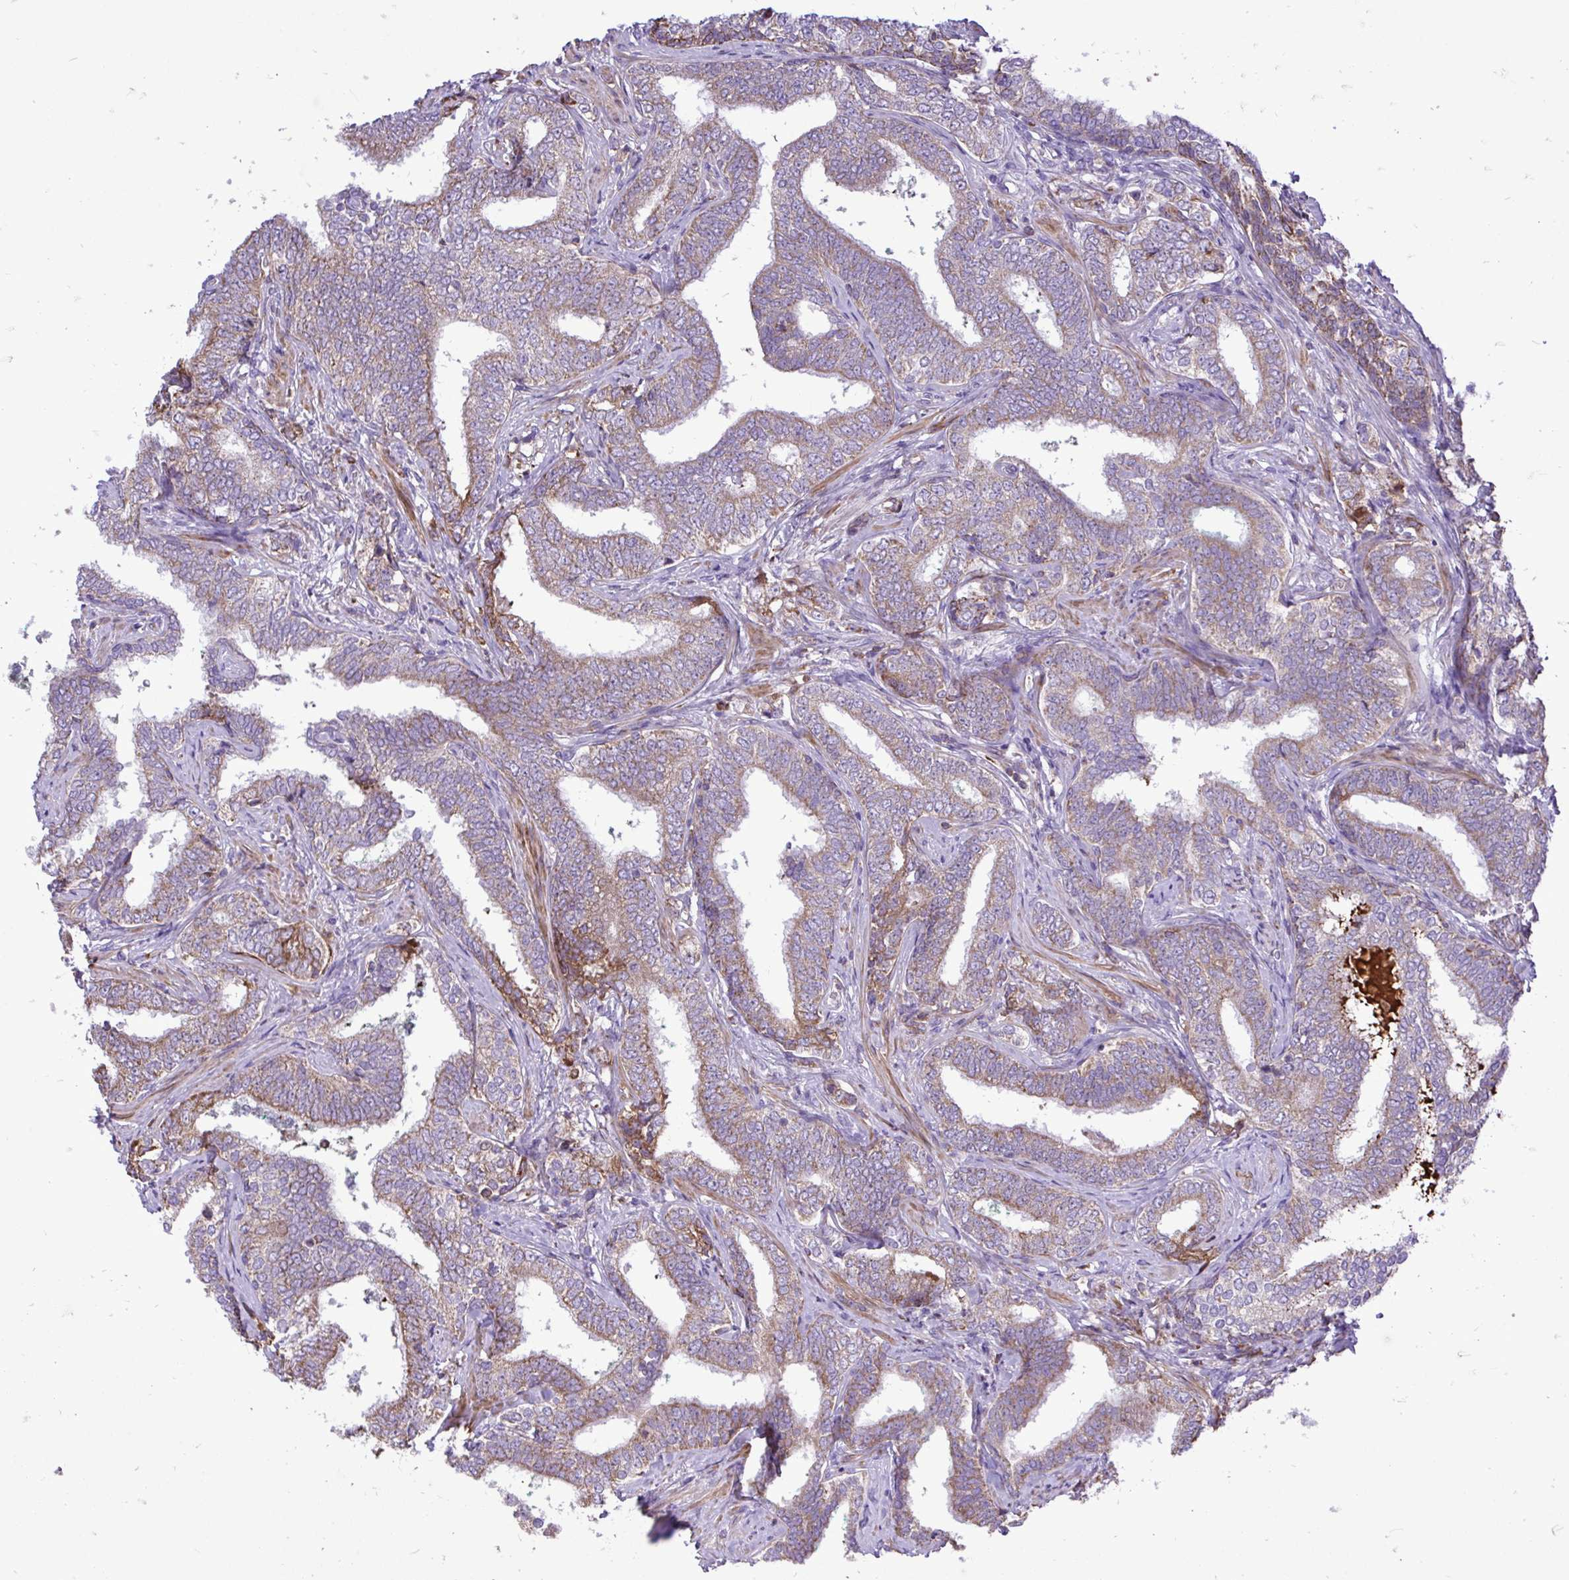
{"staining": {"intensity": "weak", "quantity": "25%-75%", "location": "cytoplasmic/membranous"}, "tissue": "prostate cancer", "cell_type": "Tumor cells", "image_type": "cancer", "snomed": [{"axis": "morphology", "description": "Adenocarcinoma, High grade"}, {"axis": "topography", "description": "Prostate"}], "caption": "Tumor cells display low levels of weak cytoplasmic/membranous staining in about 25%-75% of cells in prostate cancer.", "gene": "ATP13A2", "patient": {"sex": "male", "age": 72}}